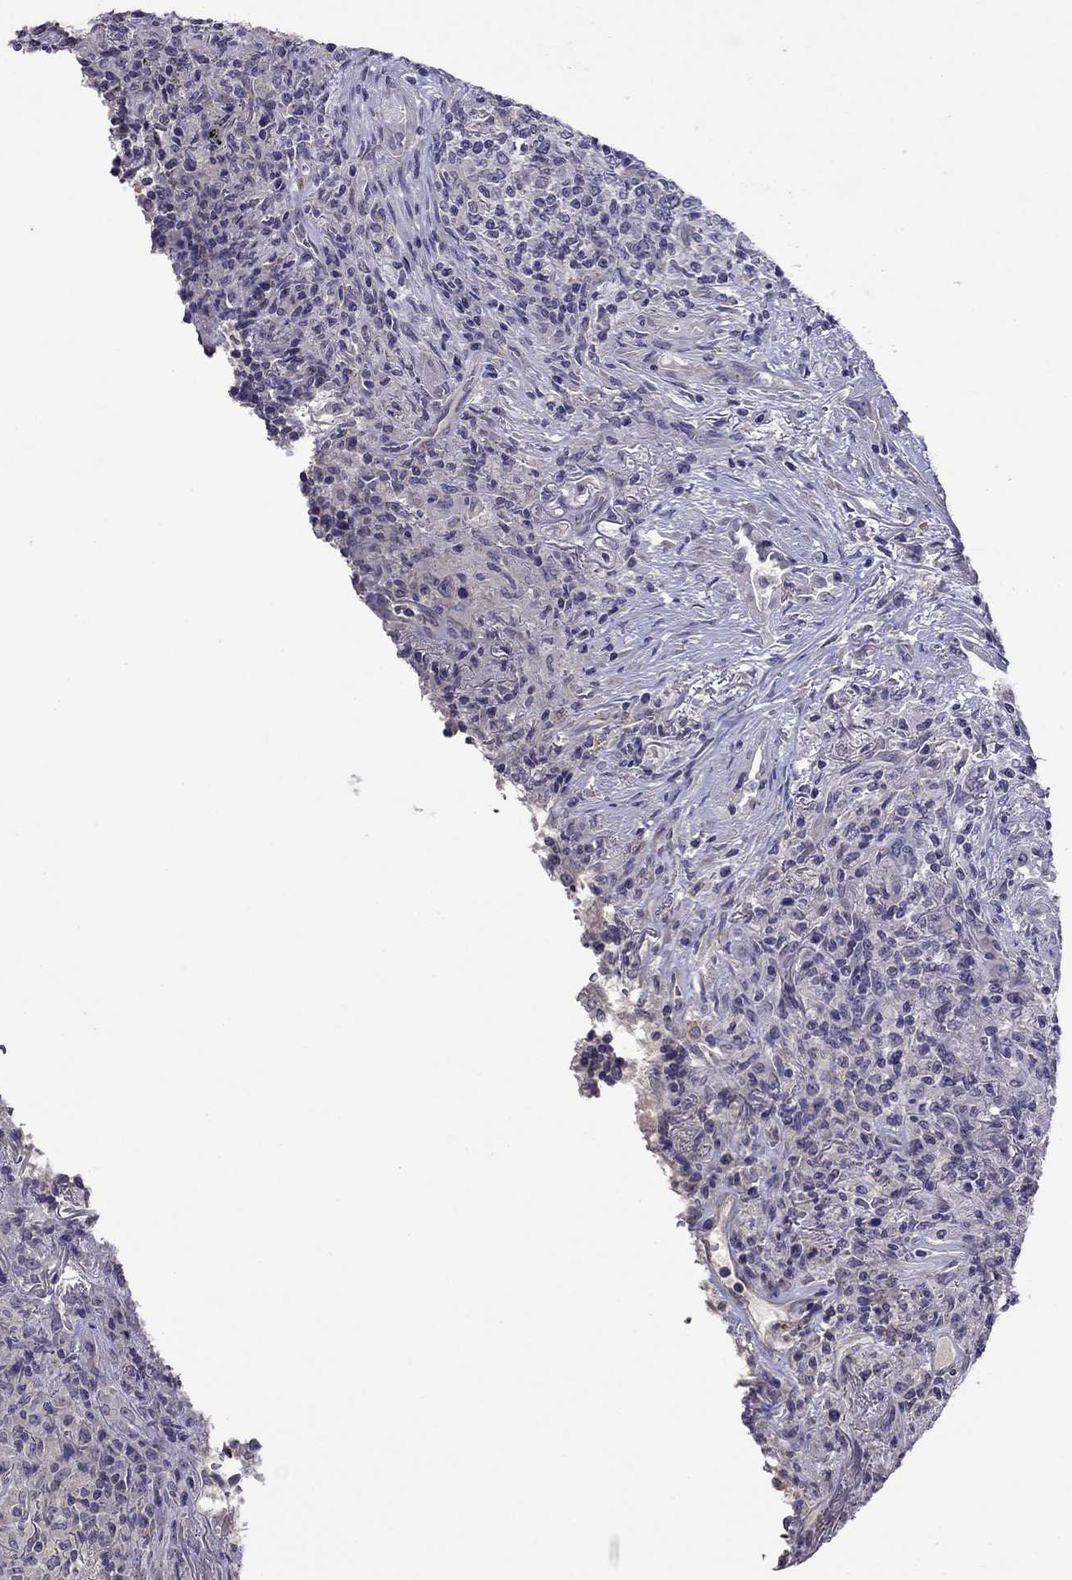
{"staining": {"intensity": "negative", "quantity": "none", "location": "none"}, "tissue": "lymphoma", "cell_type": "Tumor cells", "image_type": "cancer", "snomed": [{"axis": "morphology", "description": "Malignant lymphoma, non-Hodgkin's type, High grade"}, {"axis": "topography", "description": "Lung"}], "caption": "There is no significant expression in tumor cells of lymphoma. (DAB (3,3'-diaminobenzidine) immunohistochemistry with hematoxylin counter stain).", "gene": "WNK3", "patient": {"sex": "male", "age": 79}}